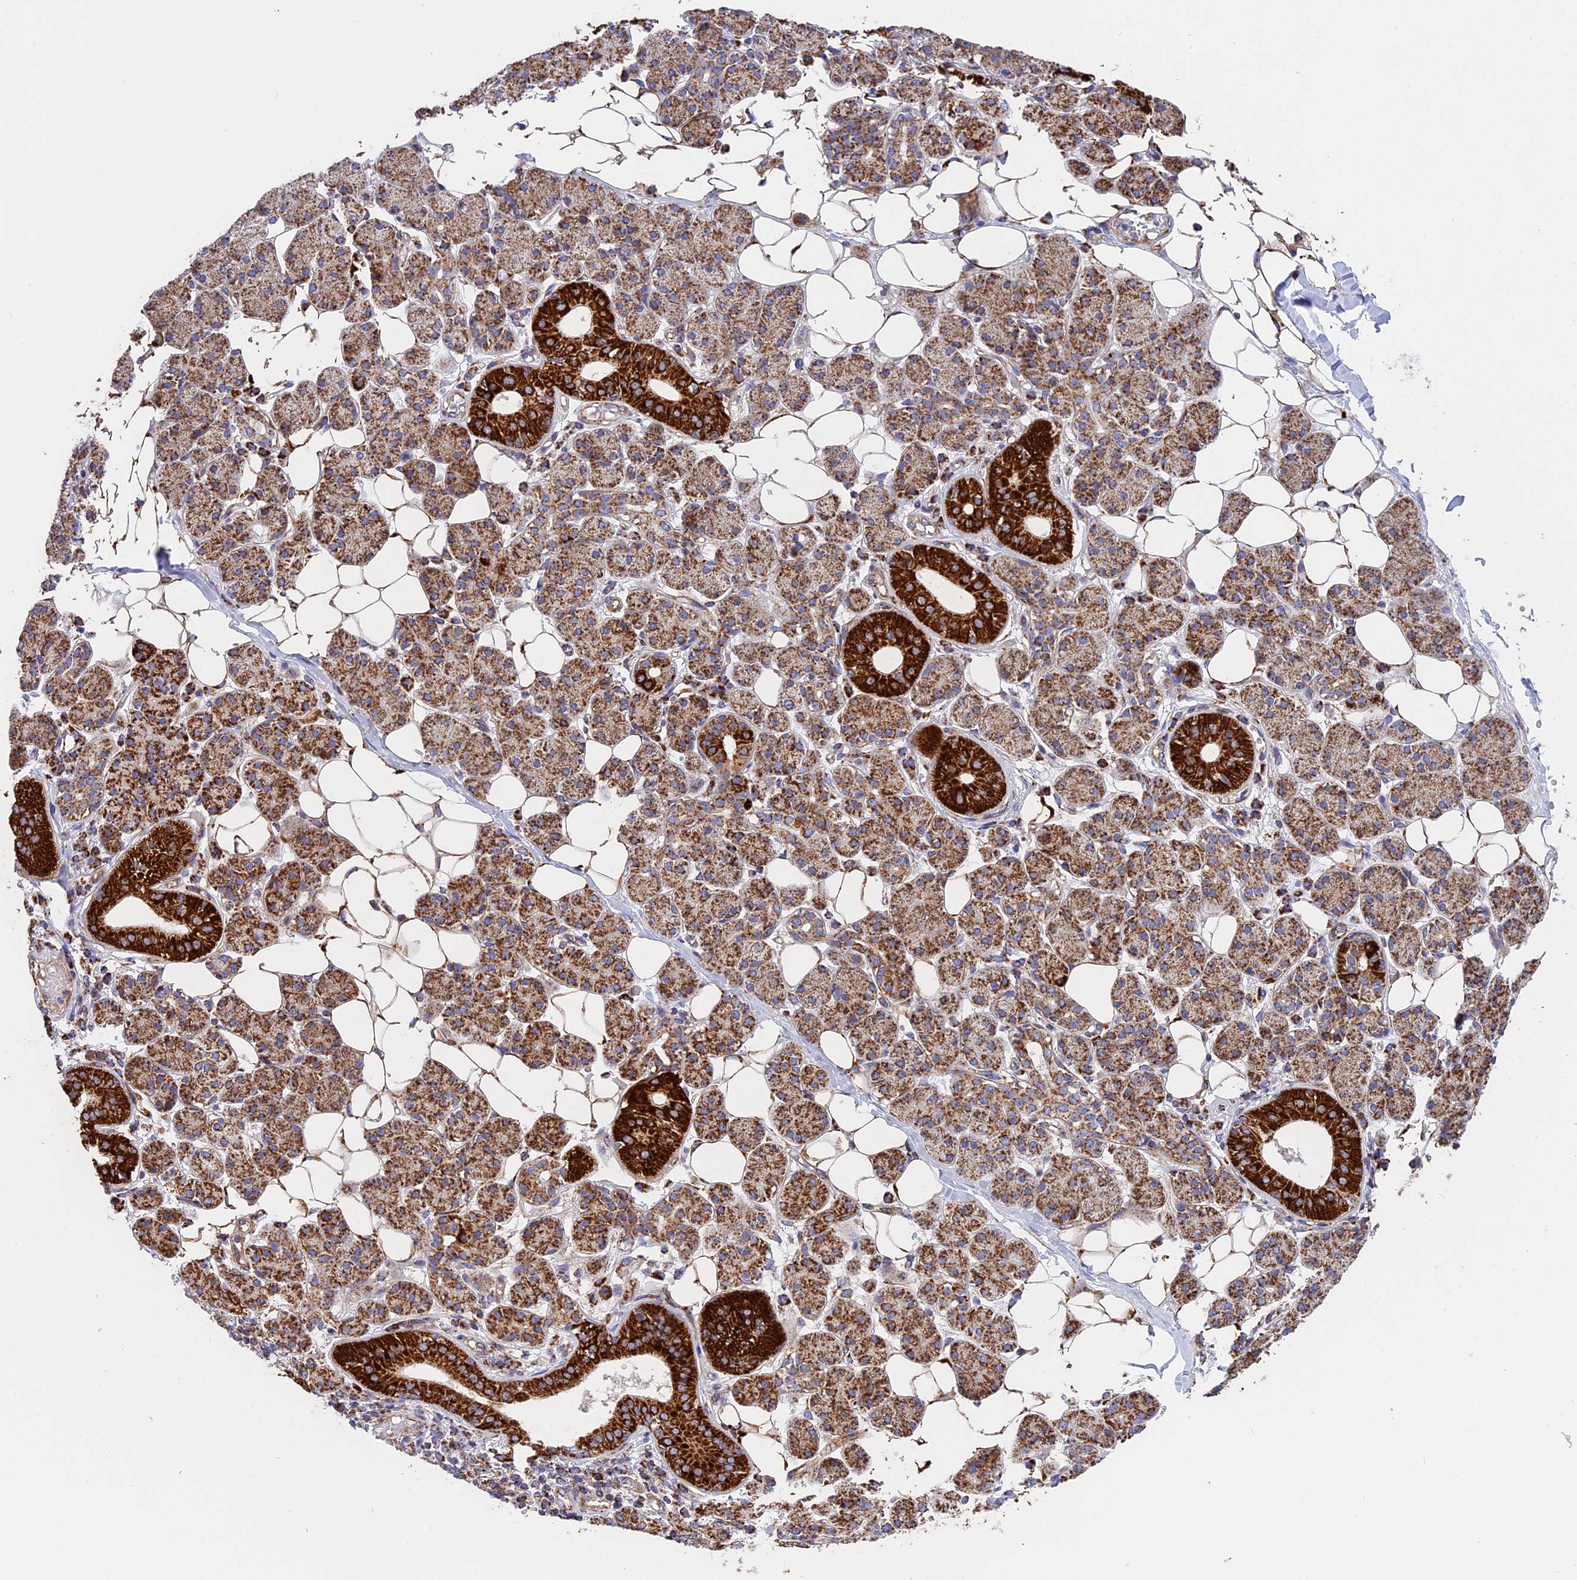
{"staining": {"intensity": "strong", "quantity": ">75%", "location": "cytoplasmic/membranous"}, "tissue": "salivary gland", "cell_type": "Glandular cells", "image_type": "normal", "snomed": [{"axis": "morphology", "description": "Normal tissue, NOS"}, {"axis": "topography", "description": "Salivary gland"}], "caption": "A brown stain labels strong cytoplasmic/membranous staining of a protein in glandular cells of normal salivary gland.", "gene": "UQCRB", "patient": {"sex": "female", "age": 33}}